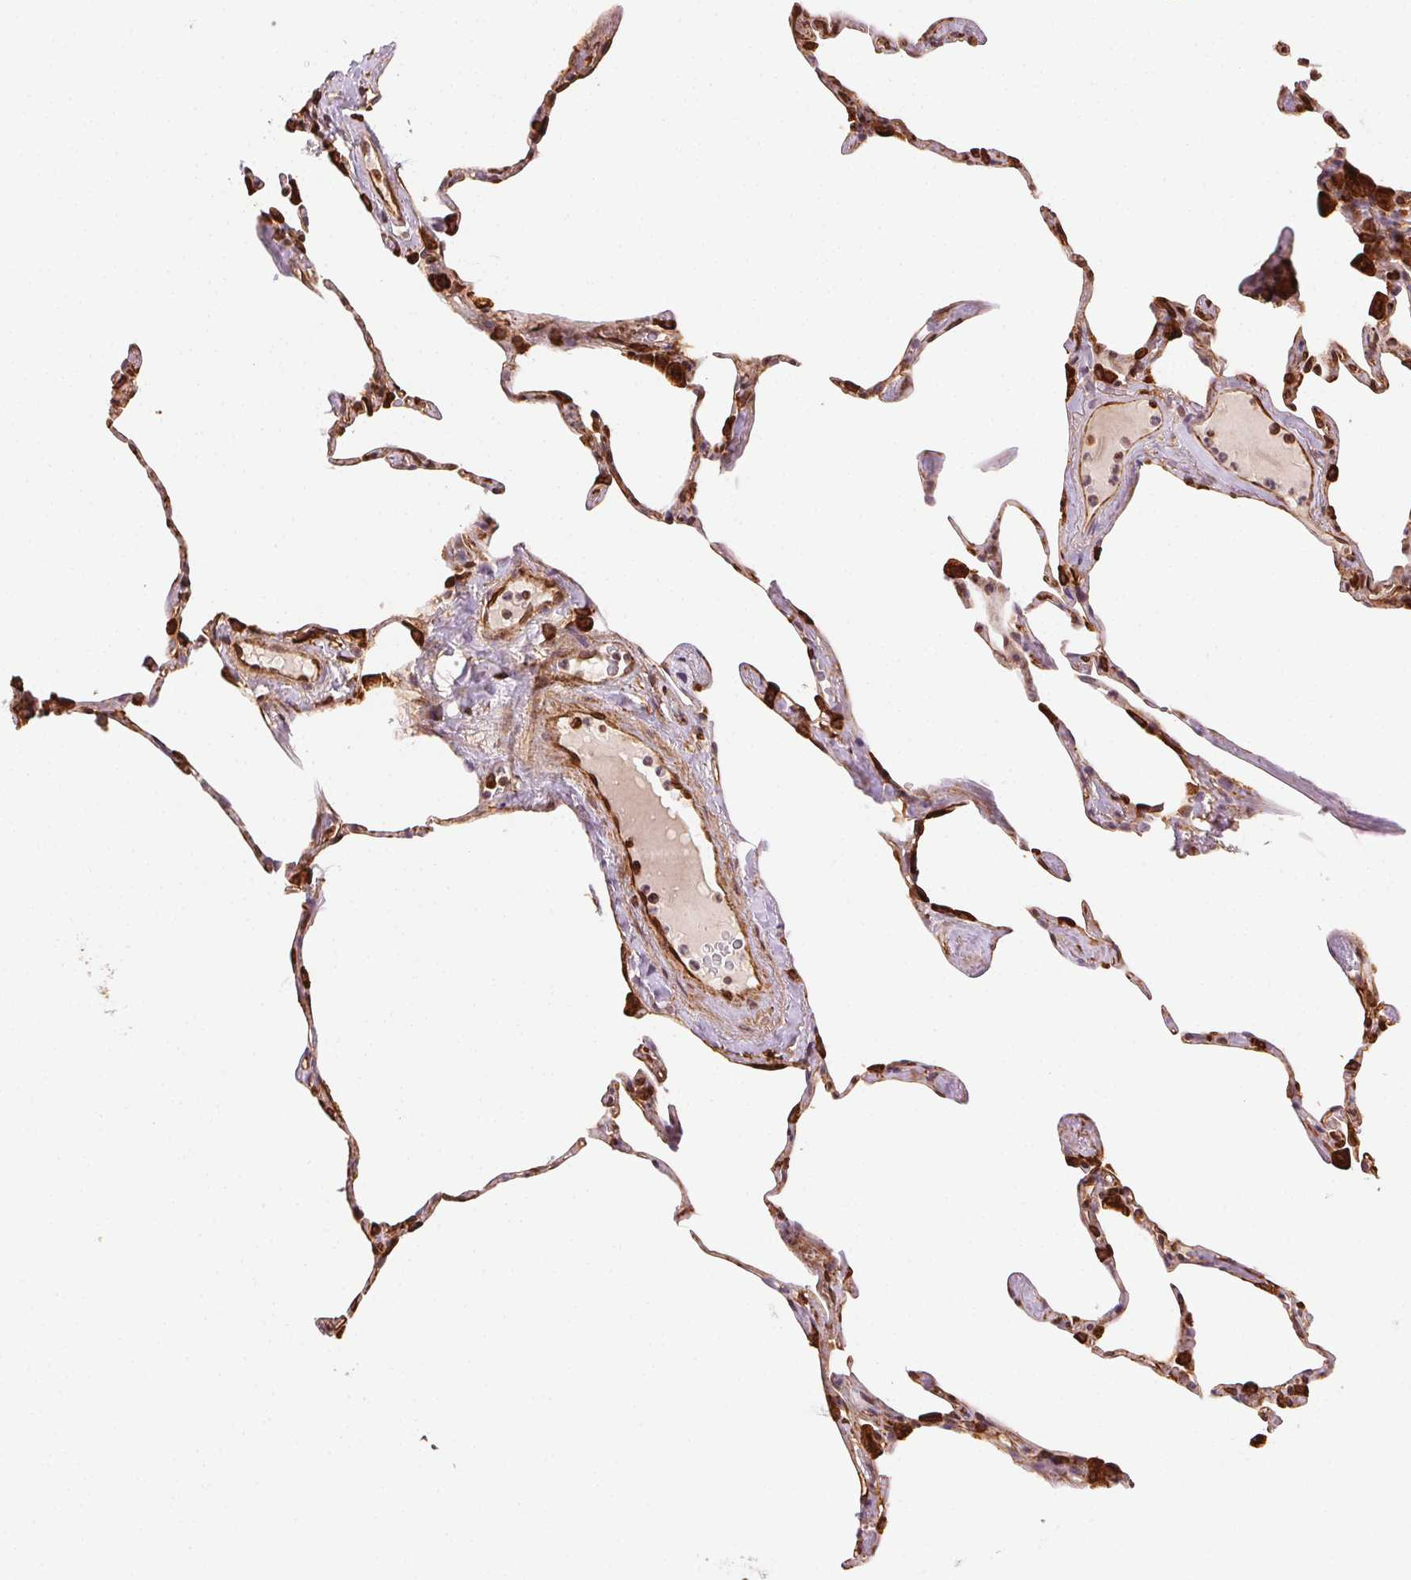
{"staining": {"intensity": "strong", "quantity": "25%-75%", "location": "cytoplasmic/membranous"}, "tissue": "lung", "cell_type": "Alveolar cells", "image_type": "normal", "snomed": [{"axis": "morphology", "description": "Normal tissue, NOS"}, {"axis": "topography", "description": "Lung"}], "caption": "Brown immunohistochemical staining in benign lung shows strong cytoplasmic/membranous staining in approximately 25%-75% of alveolar cells.", "gene": "RNASET2", "patient": {"sex": "male", "age": 65}}